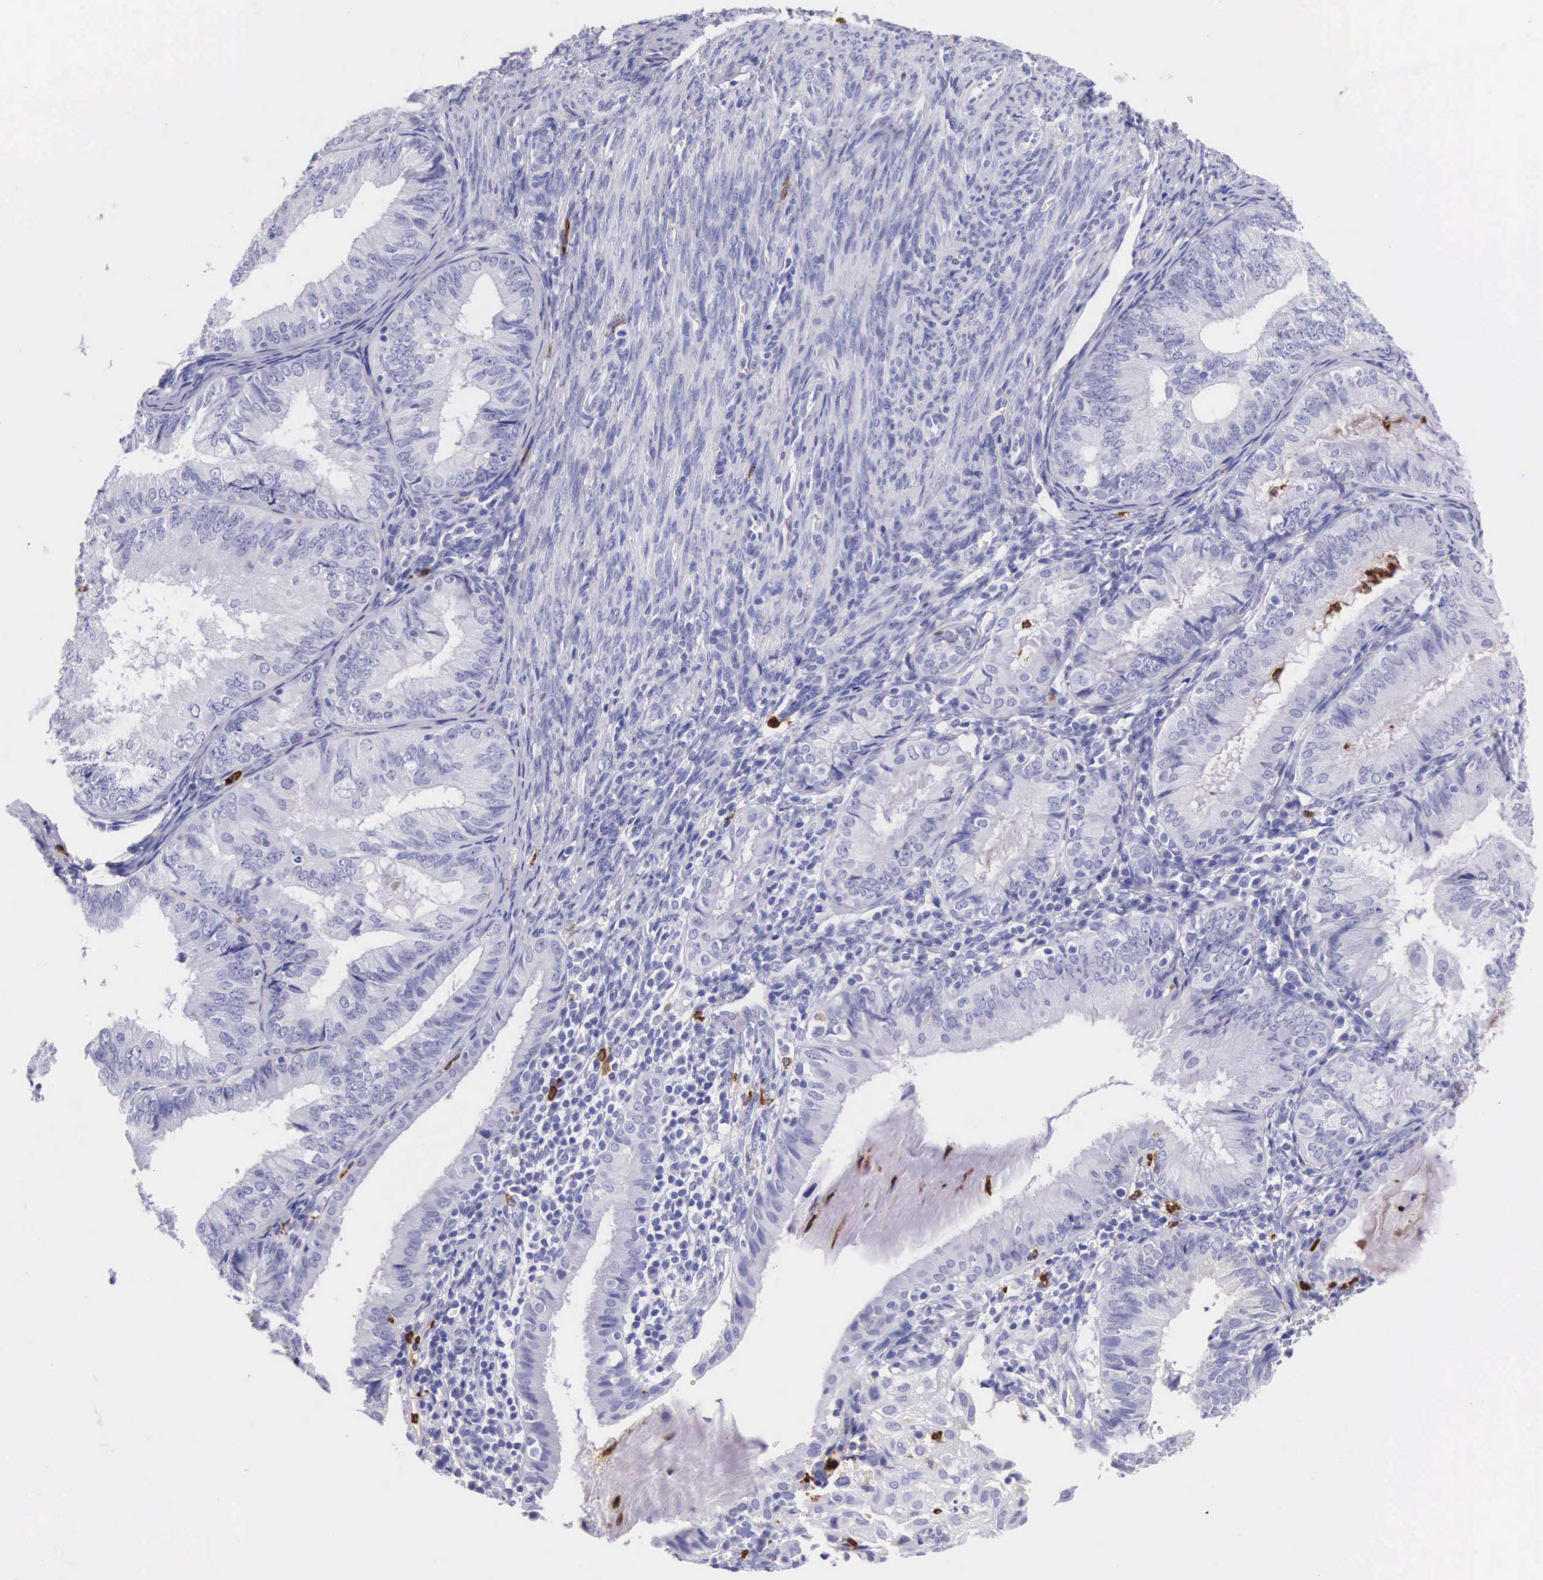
{"staining": {"intensity": "negative", "quantity": "none", "location": "none"}, "tissue": "endometrial cancer", "cell_type": "Tumor cells", "image_type": "cancer", "snomed": [{"axis": "morphology", "description": "Adenocarcinoma, NOS"}, {"axis": "topography", "description": "Endometrium"}], "caption": "A photomicrograph of endometrial cancer stained for a protein reveals no brown staining in tumor cells.", "gene": "FCN1", "patient": {"sex": "female", "age": 66}}